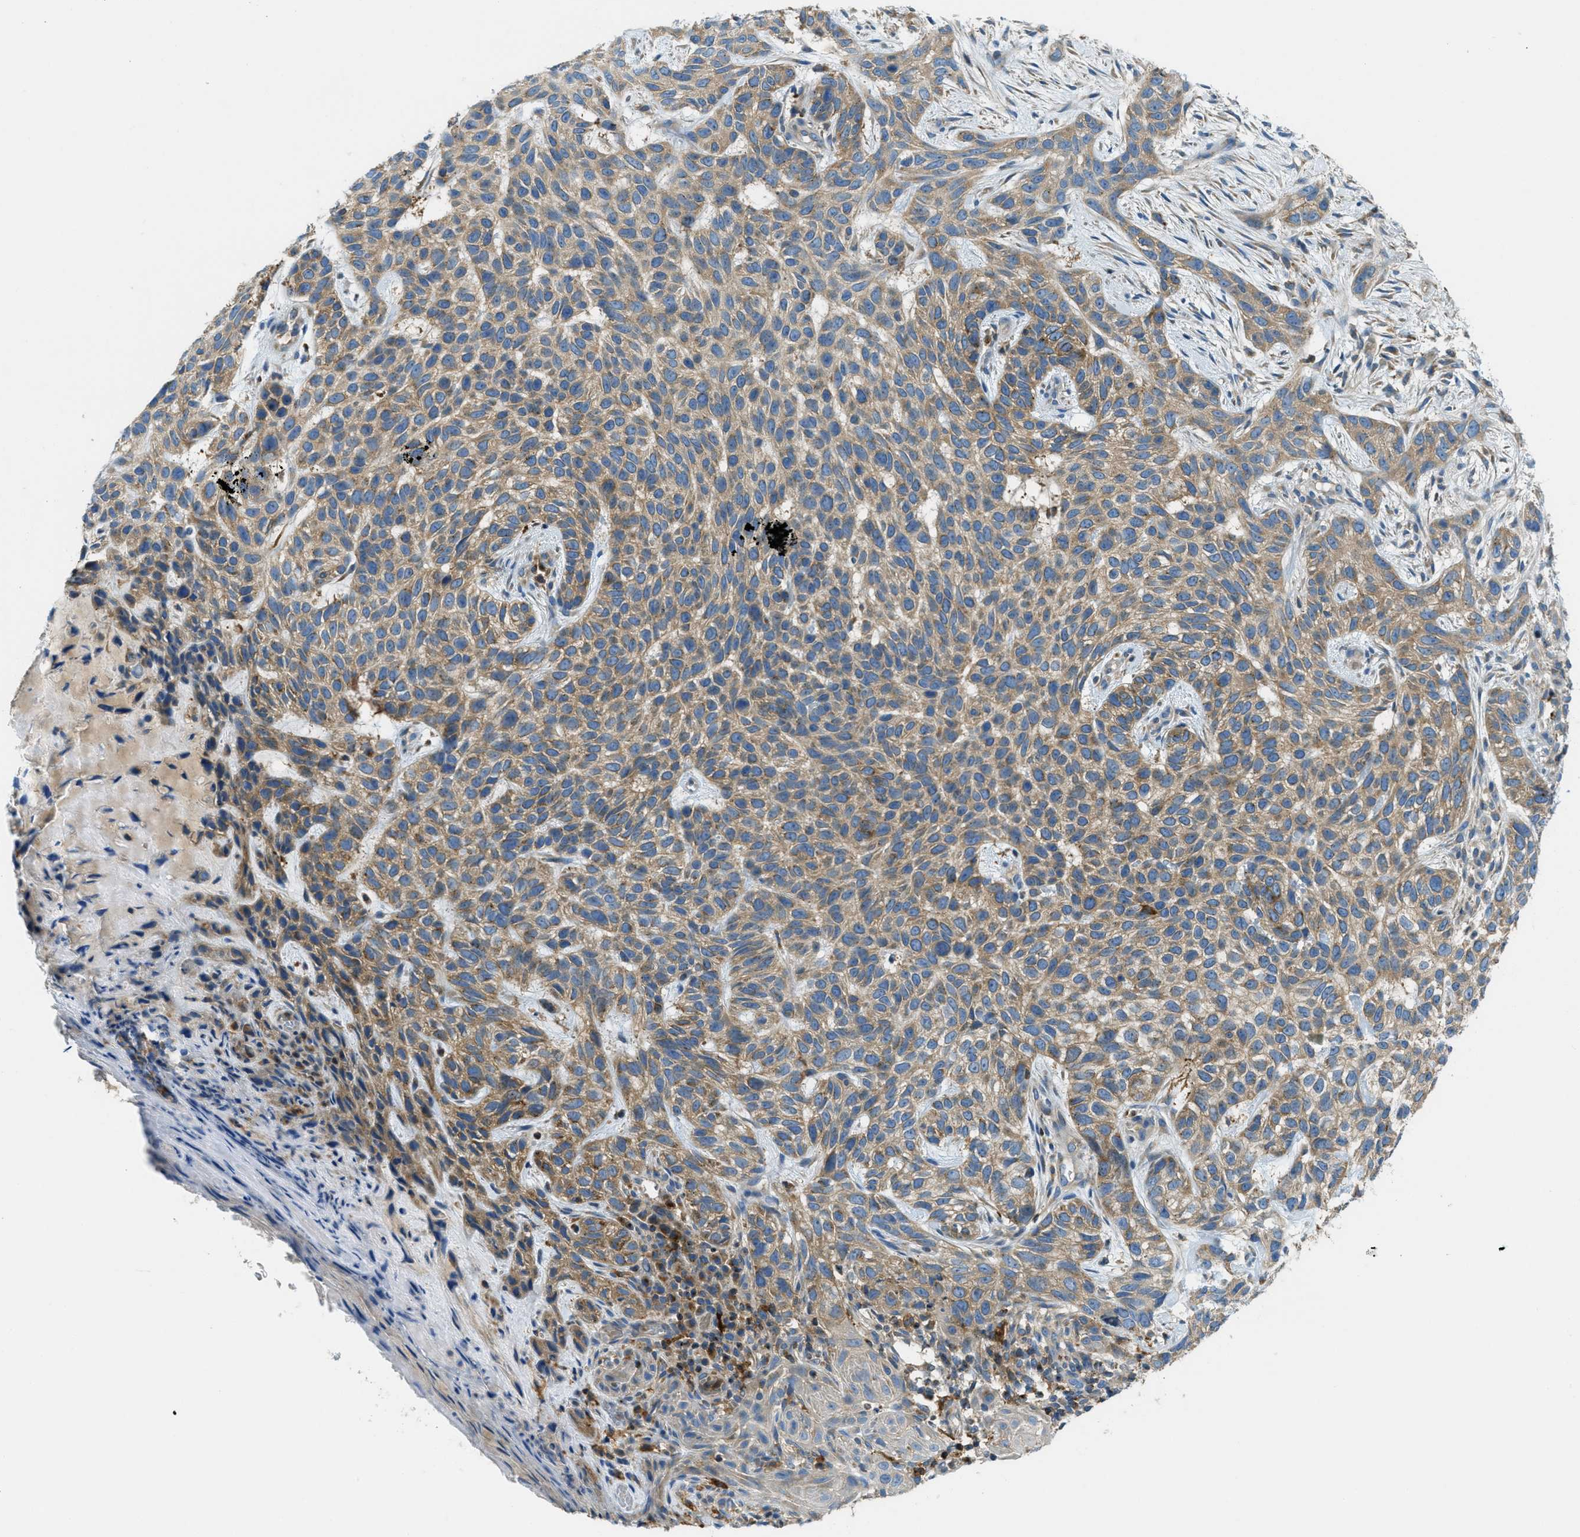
{"staining": {"intensity": "weak", "quantity": ">75%", "location": "cytoplasmic/membranous"}, "tissue": "skin cancer", "cell_type": "Tumor cells", "image_type": "cancer", "snomed": [{"axis": "morphology", "description": "Normal tissue, NOS"}, {"axis": "morphology", "description": "Basal cell carcinoma"}, {"axis": "topography", "description": "Skin"}], "caption": "A micrograph of skin basal cell carcinoma stained for a protein displays weak cytoplasmic/membranous brown staining in tumor cells.", "gene": "RFFL", "patient": {"sex": "male", "age": 79}}